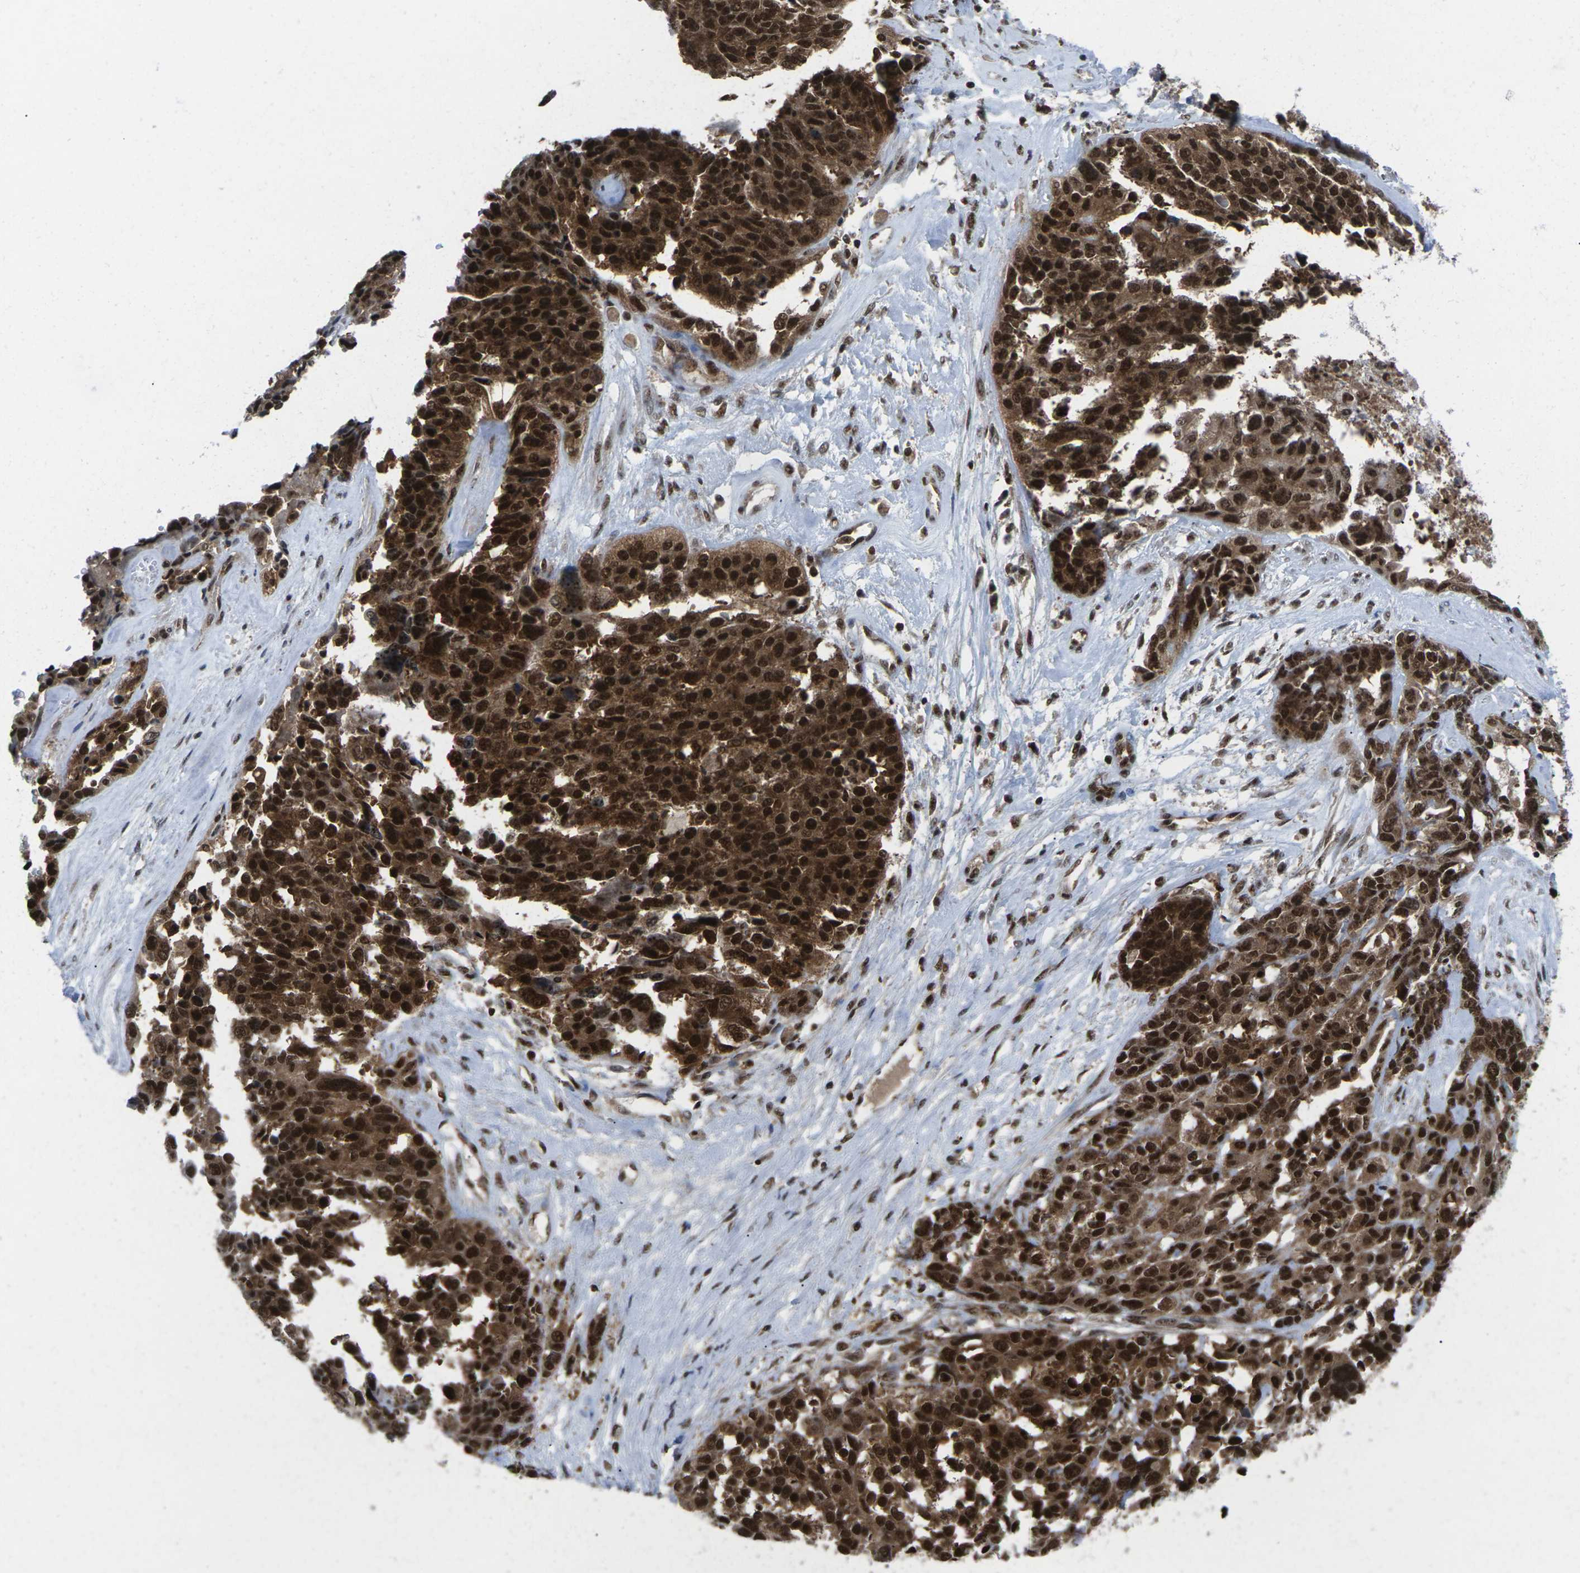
{"staining": {"intensity": "strong", "quantity": ">75%", "location": "cytoplasmic/membranous,nuclear"}, "tissue": "ovarian cancer", "cell_type": "Tumor cells", "image_type": "cancer", "snomed": [{"axis": "morphology", "description": "Cystadenocarcinoma, serous, NOS"}, {"axis": "topography", "description": "Ovary"}], "caption": "The image shows a brown stain indicating the presence of a protein in the cytoplasmic/membranous and nuclear of tumor cells in ovarian cancer.", "gene": "MAGOH", "patient": {"sex": "female", "age": 44}}